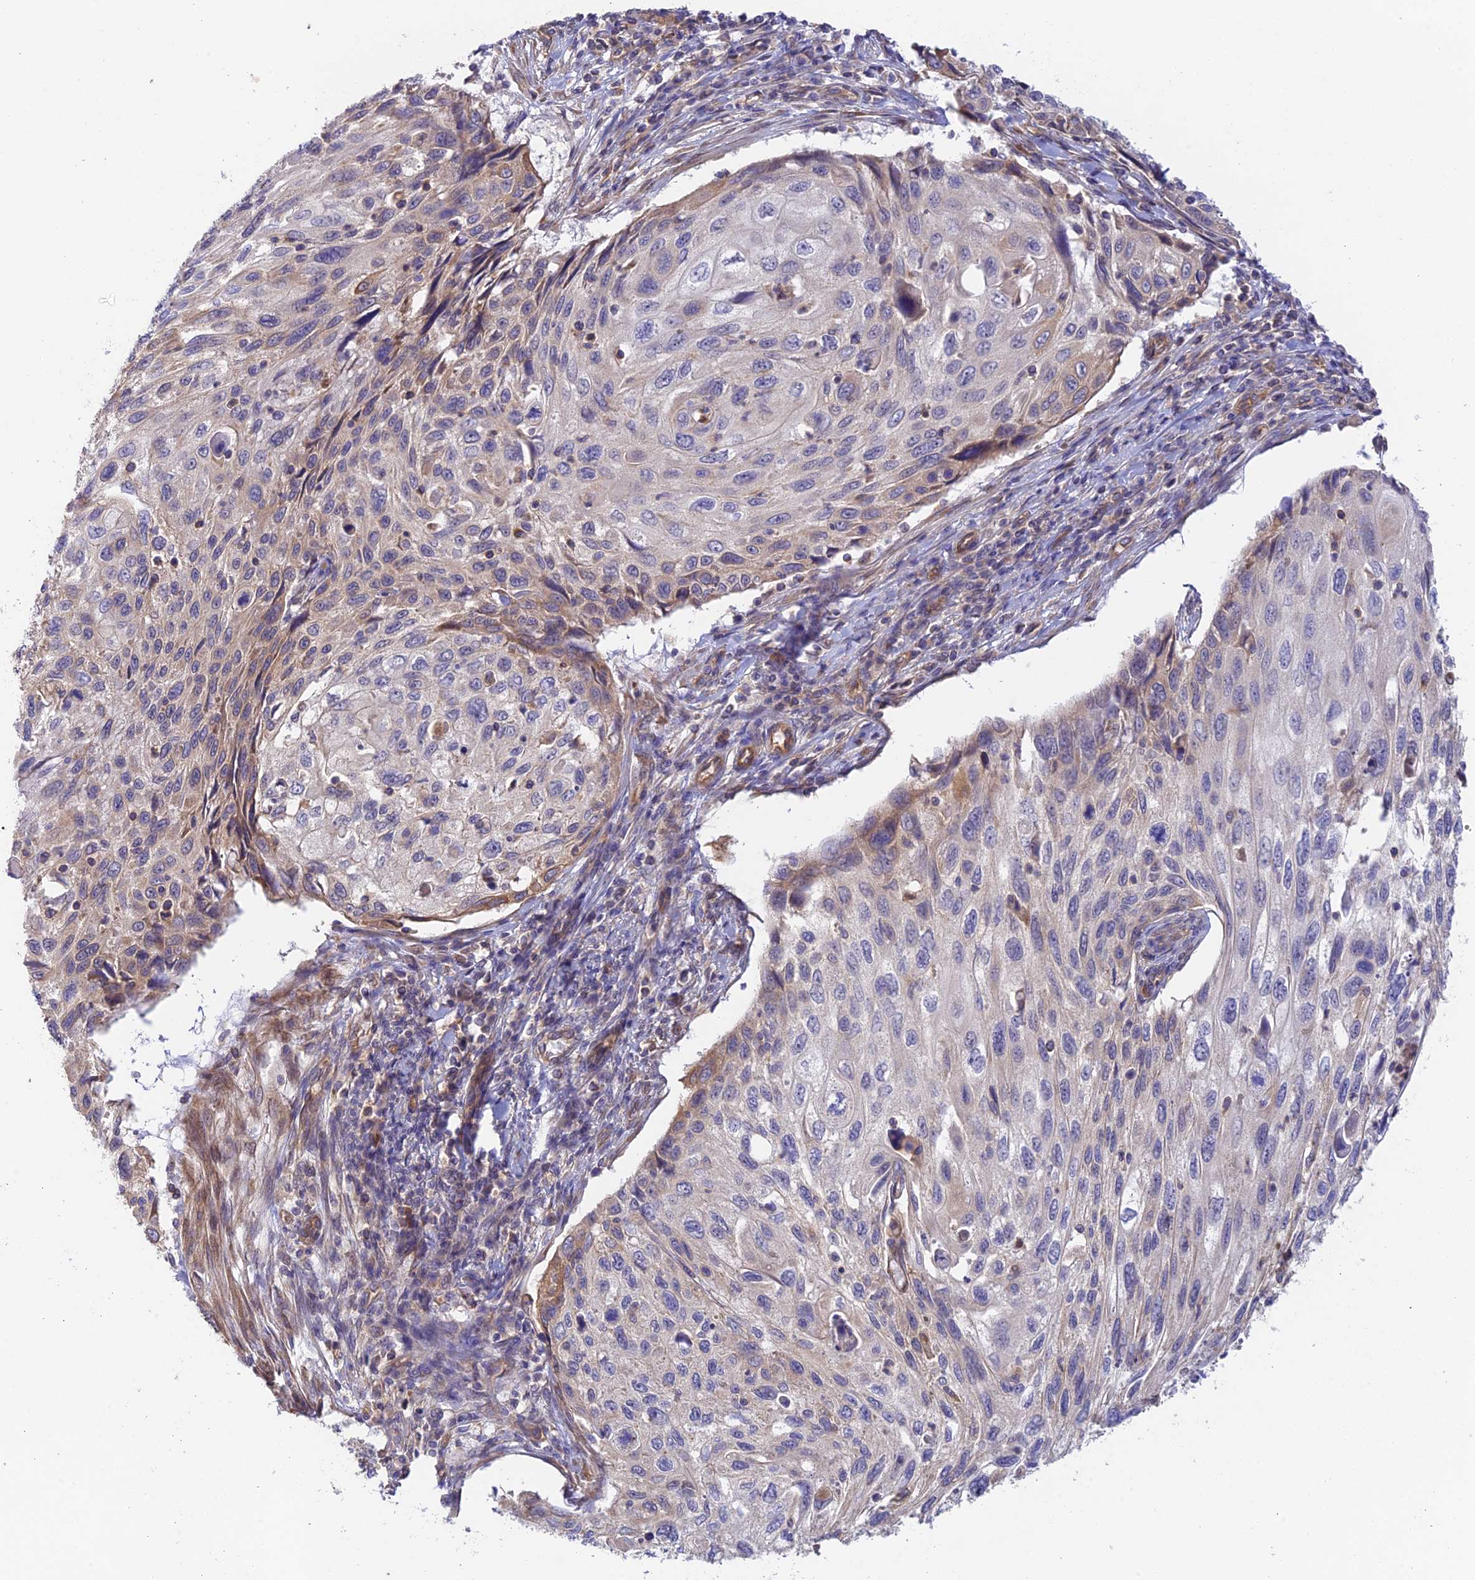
{"staining": {"intensity": "weak", "quantity": "<25%", "location": "cytoplasmic/membranous"}, "tissue": "cervical cancer", "cell_type": "Tumor cells", "image_type": "cancer", "snomed": [{"axis": "morphology", "description": "Squamous cell carcinoma, NOS"}, {"axis": "topography", "description": "Cervix"}], "caption": "An immunohistochemistry (IHC) photomicrograph of cervical cancer is shown. There is no staining in tumor cells of cervical cancer.", "gene": "MYO9A", "patient": {"sex": "female", "age": 70}}